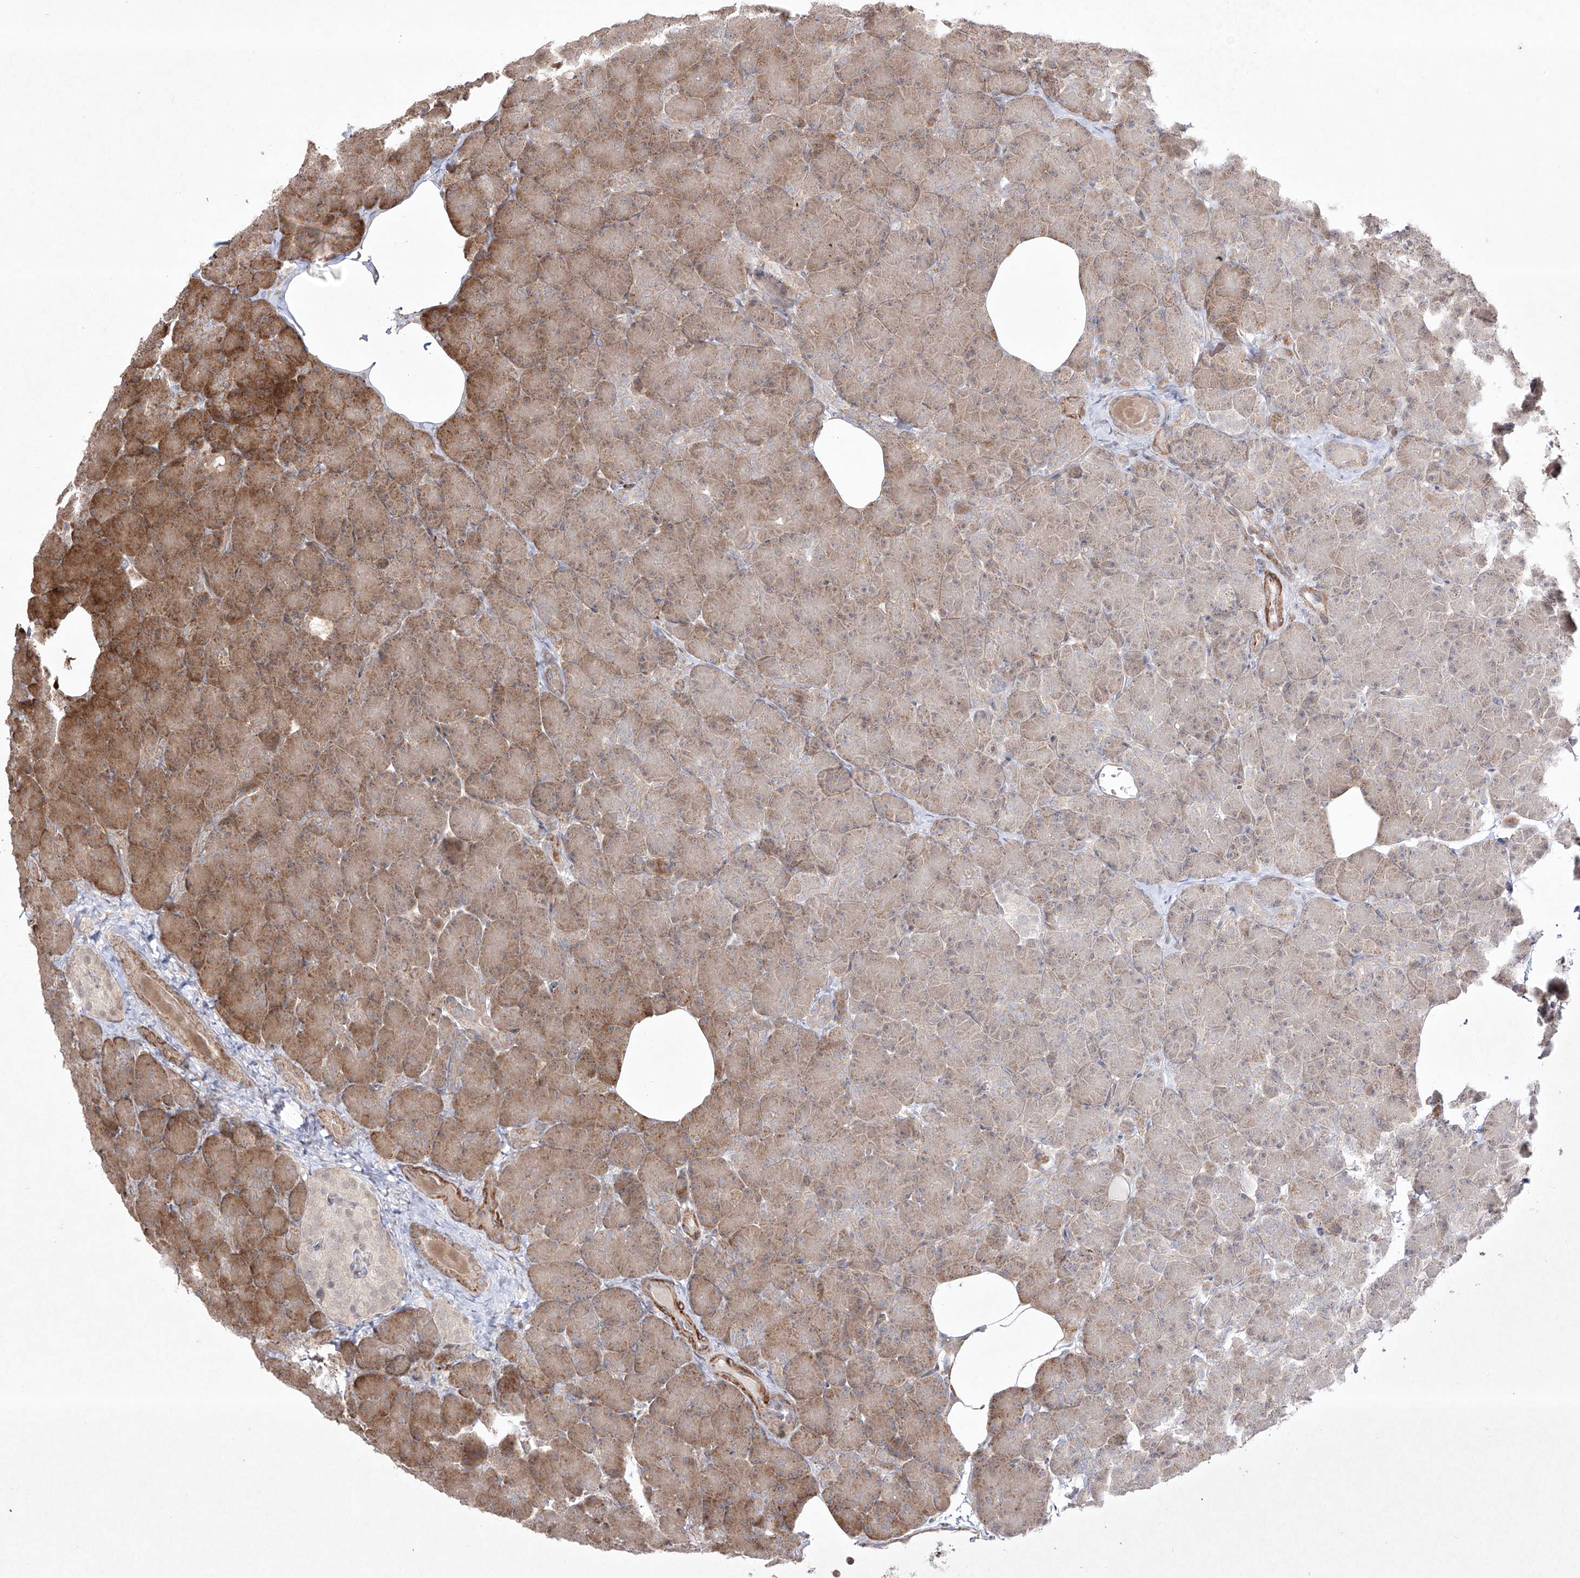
{"staining": {"intensity": "moderate", "quantity": ">75%", "location": "cytoplasmic/membranous"}, "tissue": "pancreas", "cell_type": "Exocrine glandular cells", "image_type": "normal", "snomed": [{"axis": "morphology", "description": "Normal tissue, NOS"}, {"axis": "topography", "description": "Pancreas"}], "caption": "Pancreas was stained to show a protein in brown. There is medium levels of moderate cytoplasmic/membranous staining in approximately >75% of exocrine glandular cells. (brown staining indicates protein expression, while blue staining denotes nuclei).", "gene": "KDM1B", "patient": {"sex": "female", "age": 43}}